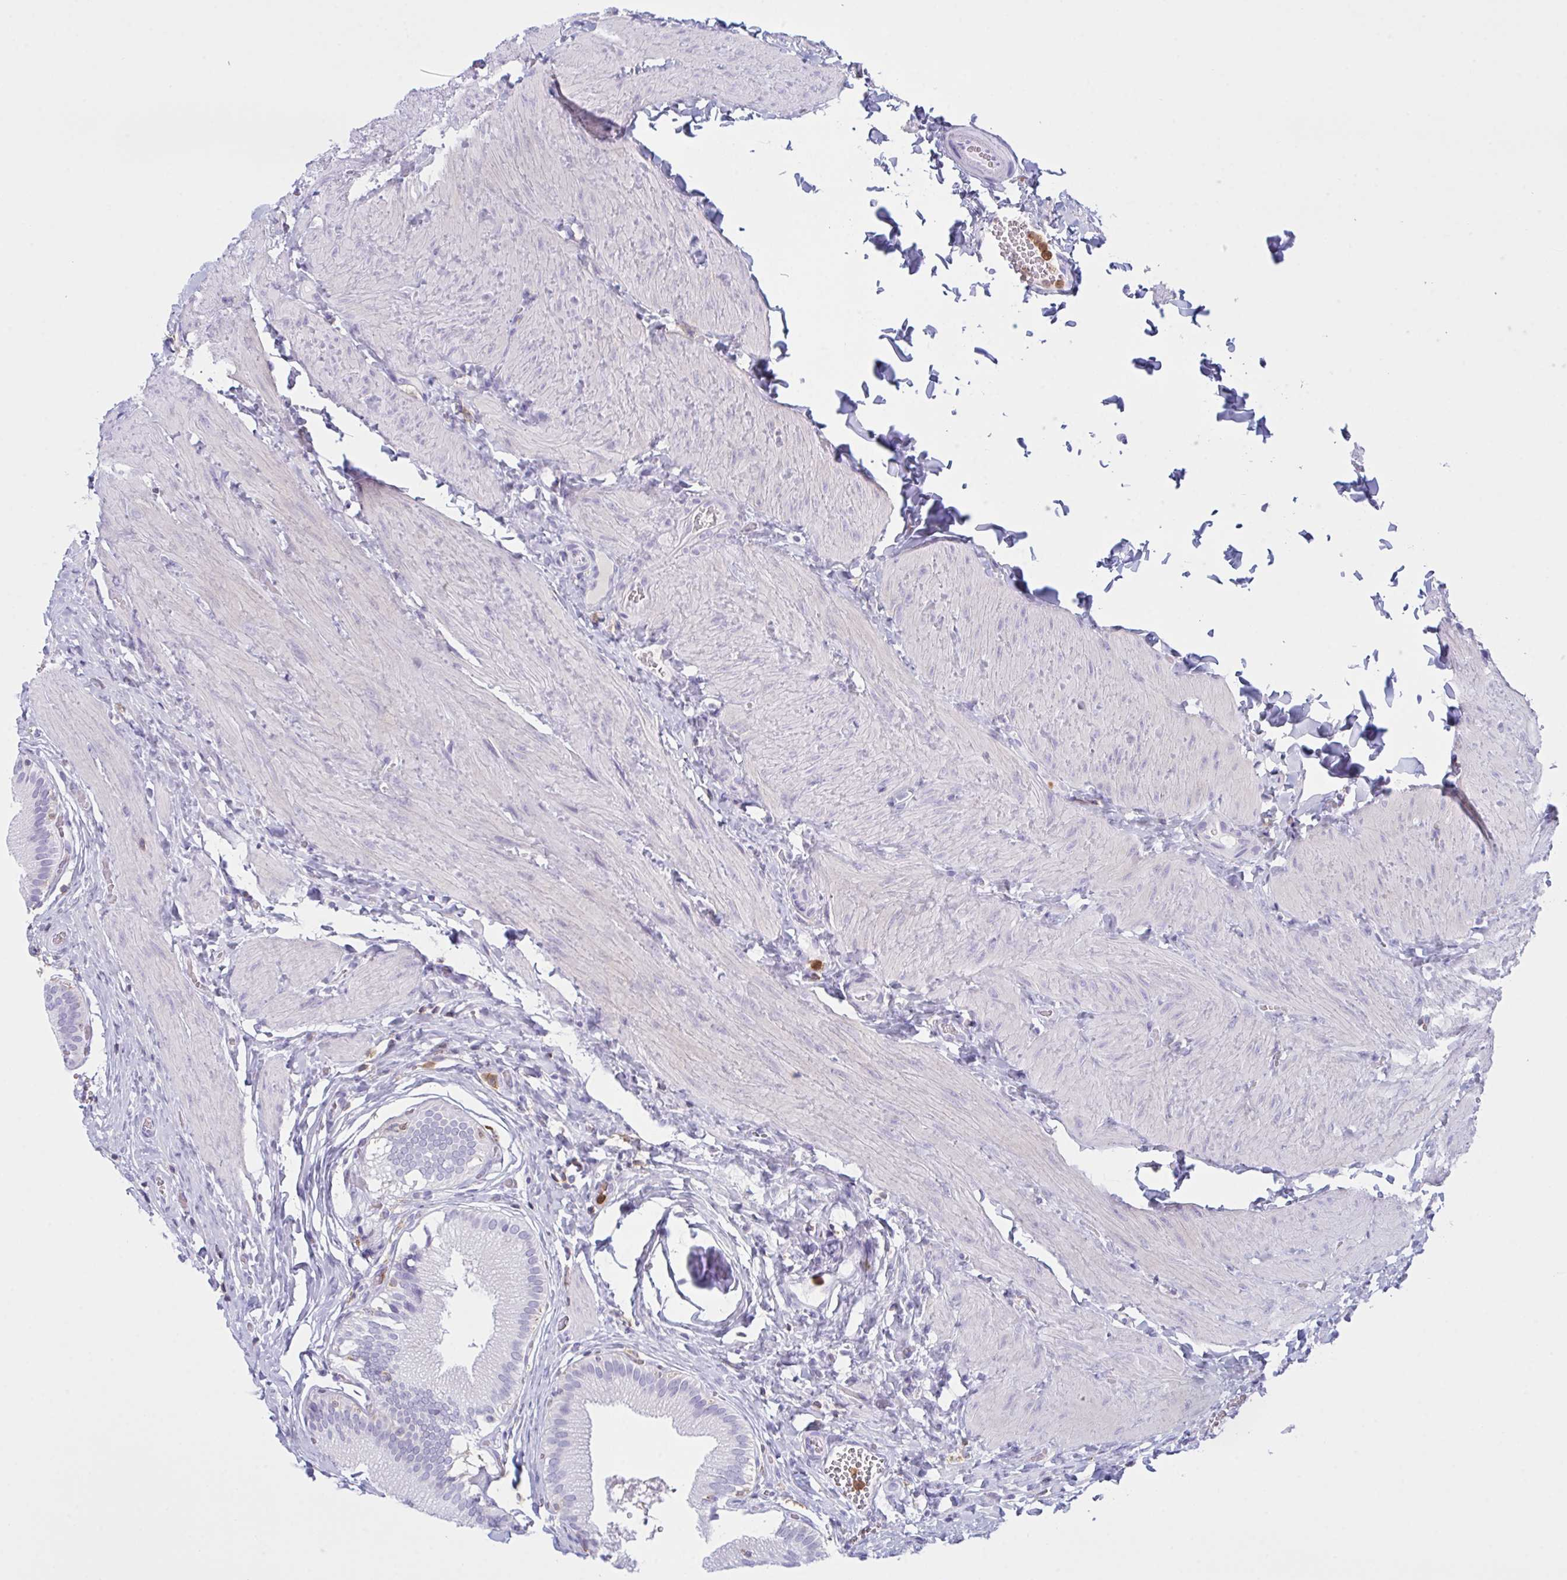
{"staining": {"intensity": "negative", "quantity": "none", "location": "none"}, "tissue": "gallbladder", "cell_type": "Glandular cells", "image_type": "normal", "snomed": [{"axis": "morphology", "description": "Normal tissue, NOS"}, {"axis": "topography", "description": "Gallbladder"}, {"axis": "topography", "description": "Peripheral nerve tissue"}], "caption": "Benign gallbladder was stained to show a protein in brown. There is no significant positivity in glandular cells.", "gene": "MYO1F", "patient": {"sex": "male", "age": 17}}